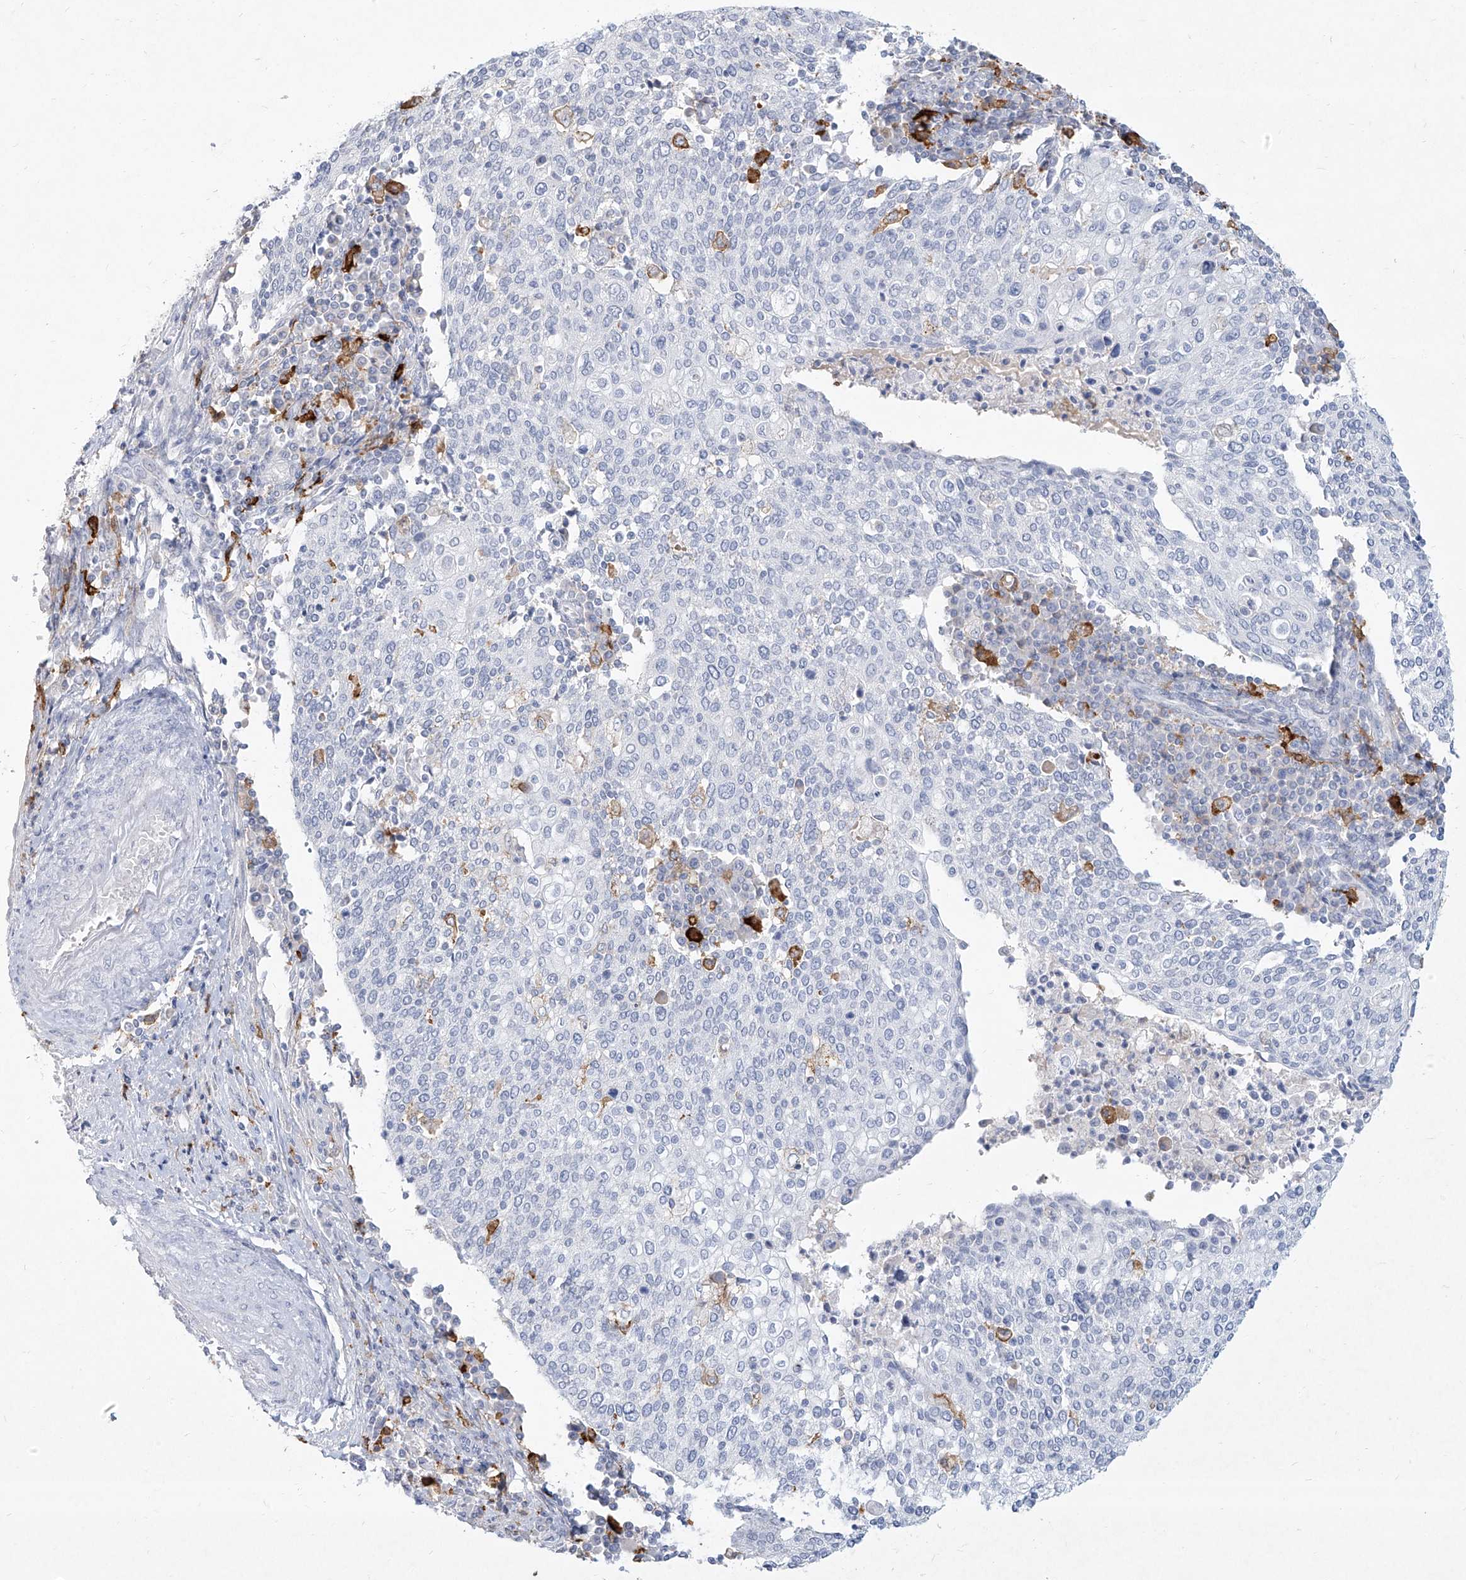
{"staining": {"intensity": "negative", "quantity": "none", "location": "none"}, "tissue": "cervical cancer", "cell_type": "Tumor cells", "image_type": "cancer", "snomed": [{"axis": "morphology", "description": "Squamous cell carcinoma, NOS"}, {"axis": "topography", "description": "Cervix"}], "caption": "High magnification brightfield microscopy of squamous cell carcinoma (cervical) stained with DAB (3,3'-diaminobenzidine) (brown) and counterstained with hematoxylin (blue): tumor cells show no significant staining.", "gene": "CD209", "patient": {"sex": "female", "age": 40}}